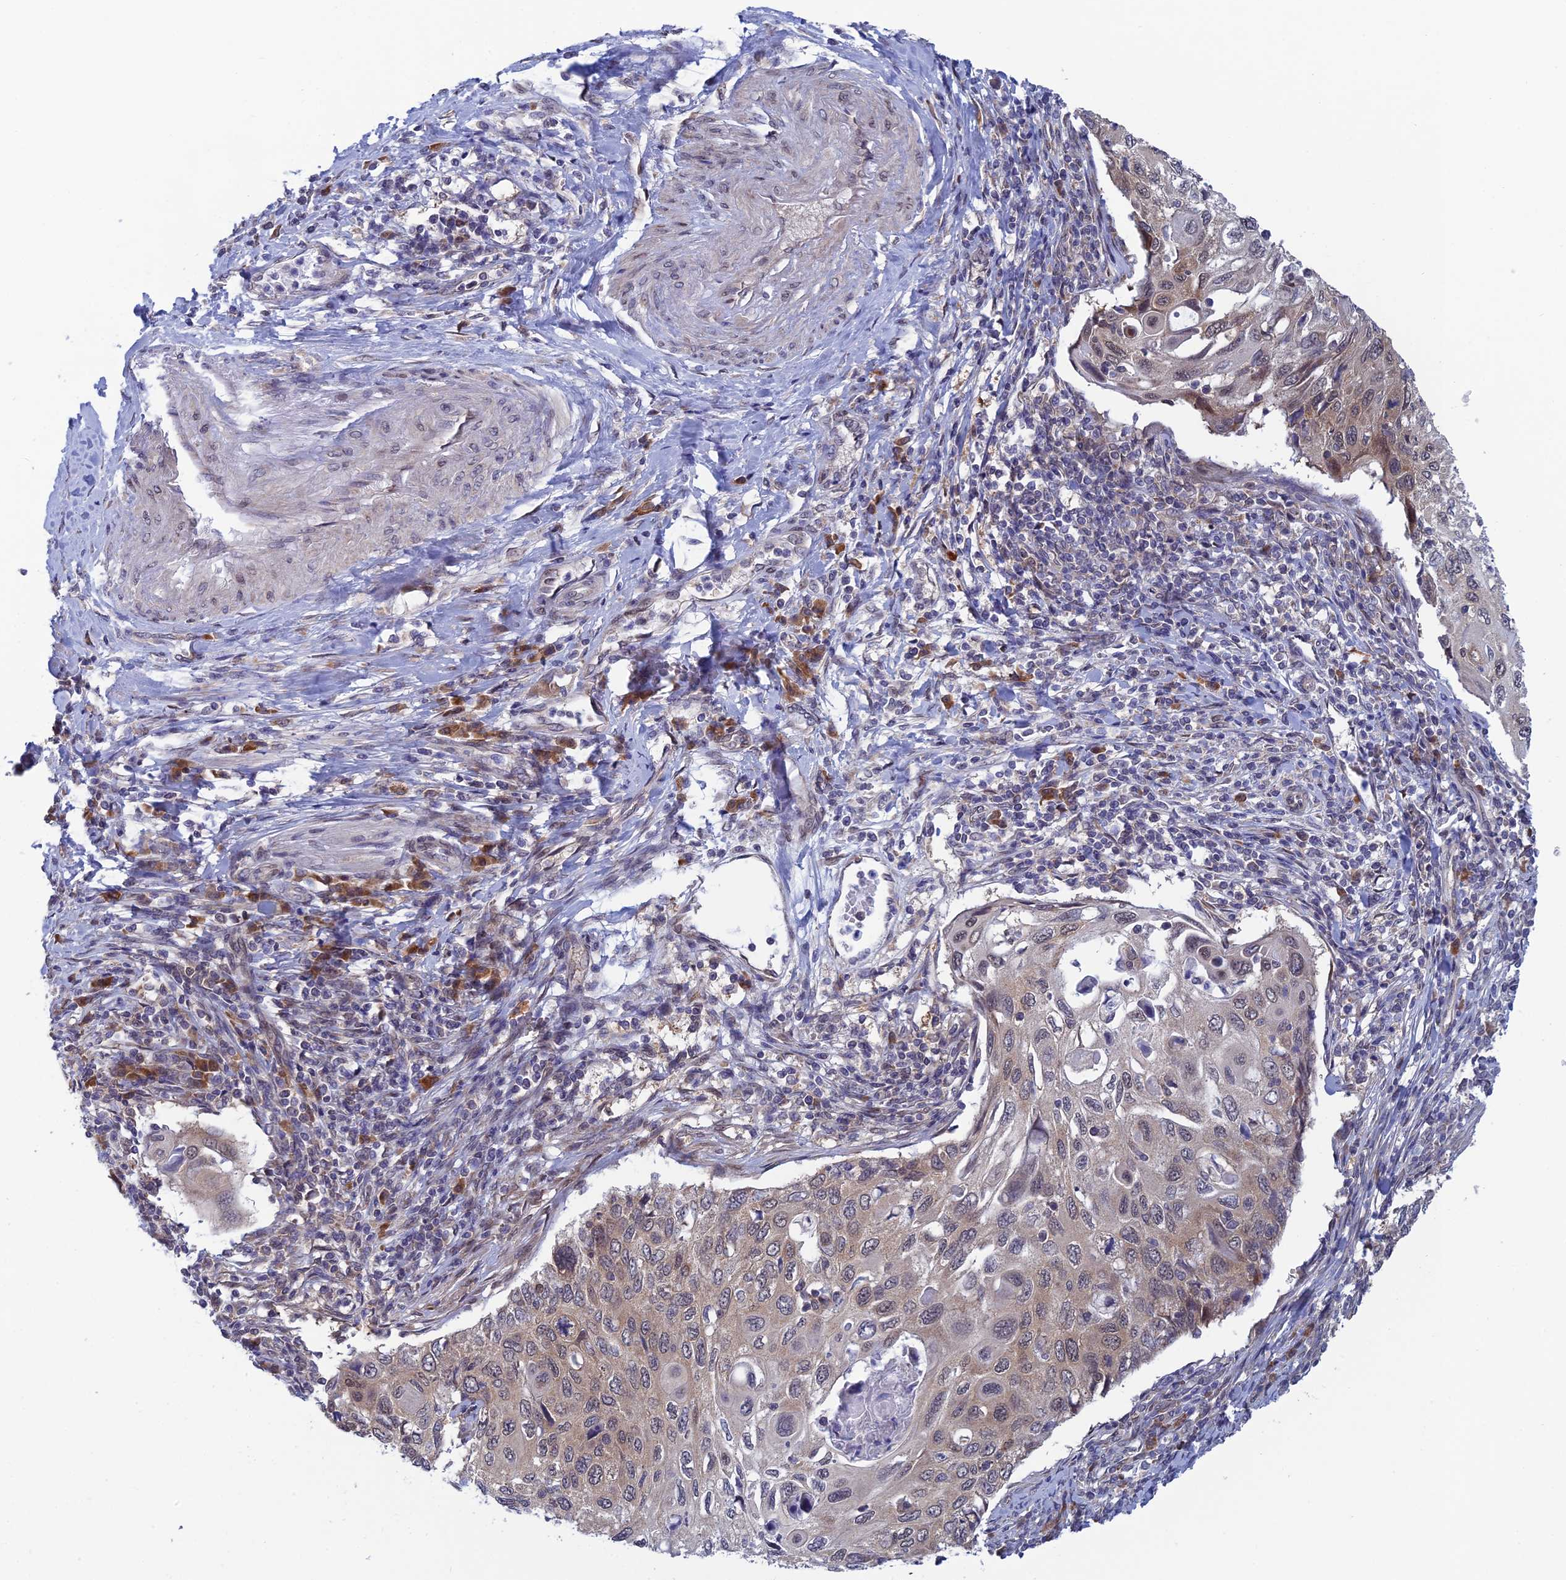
{"staining": {"intensity": "weak", "quantity": "<25%", "location": "cytoplasmic/membranous"}, "tissue": "cervical cancer", "cell_type": "Tumor cells", "image_type": "cancer", "snomed": [{"axis": "morphology", "description": "Squamous cell carcinoma, NOS"}, {"axis": "topography", "description": "Cervix"}], "caption": "Protein analysis of cervical squamous cell carcinoma displays no significant positivity in tumor cells. Brightfield microscopy of IHC stained with DAB (3,3'-diaminobenzidine) (brown) and hematoxylin (blue), captured at high magnification.", "gene": "SRA1", "patient": {"sex": "female", "age": 70}}